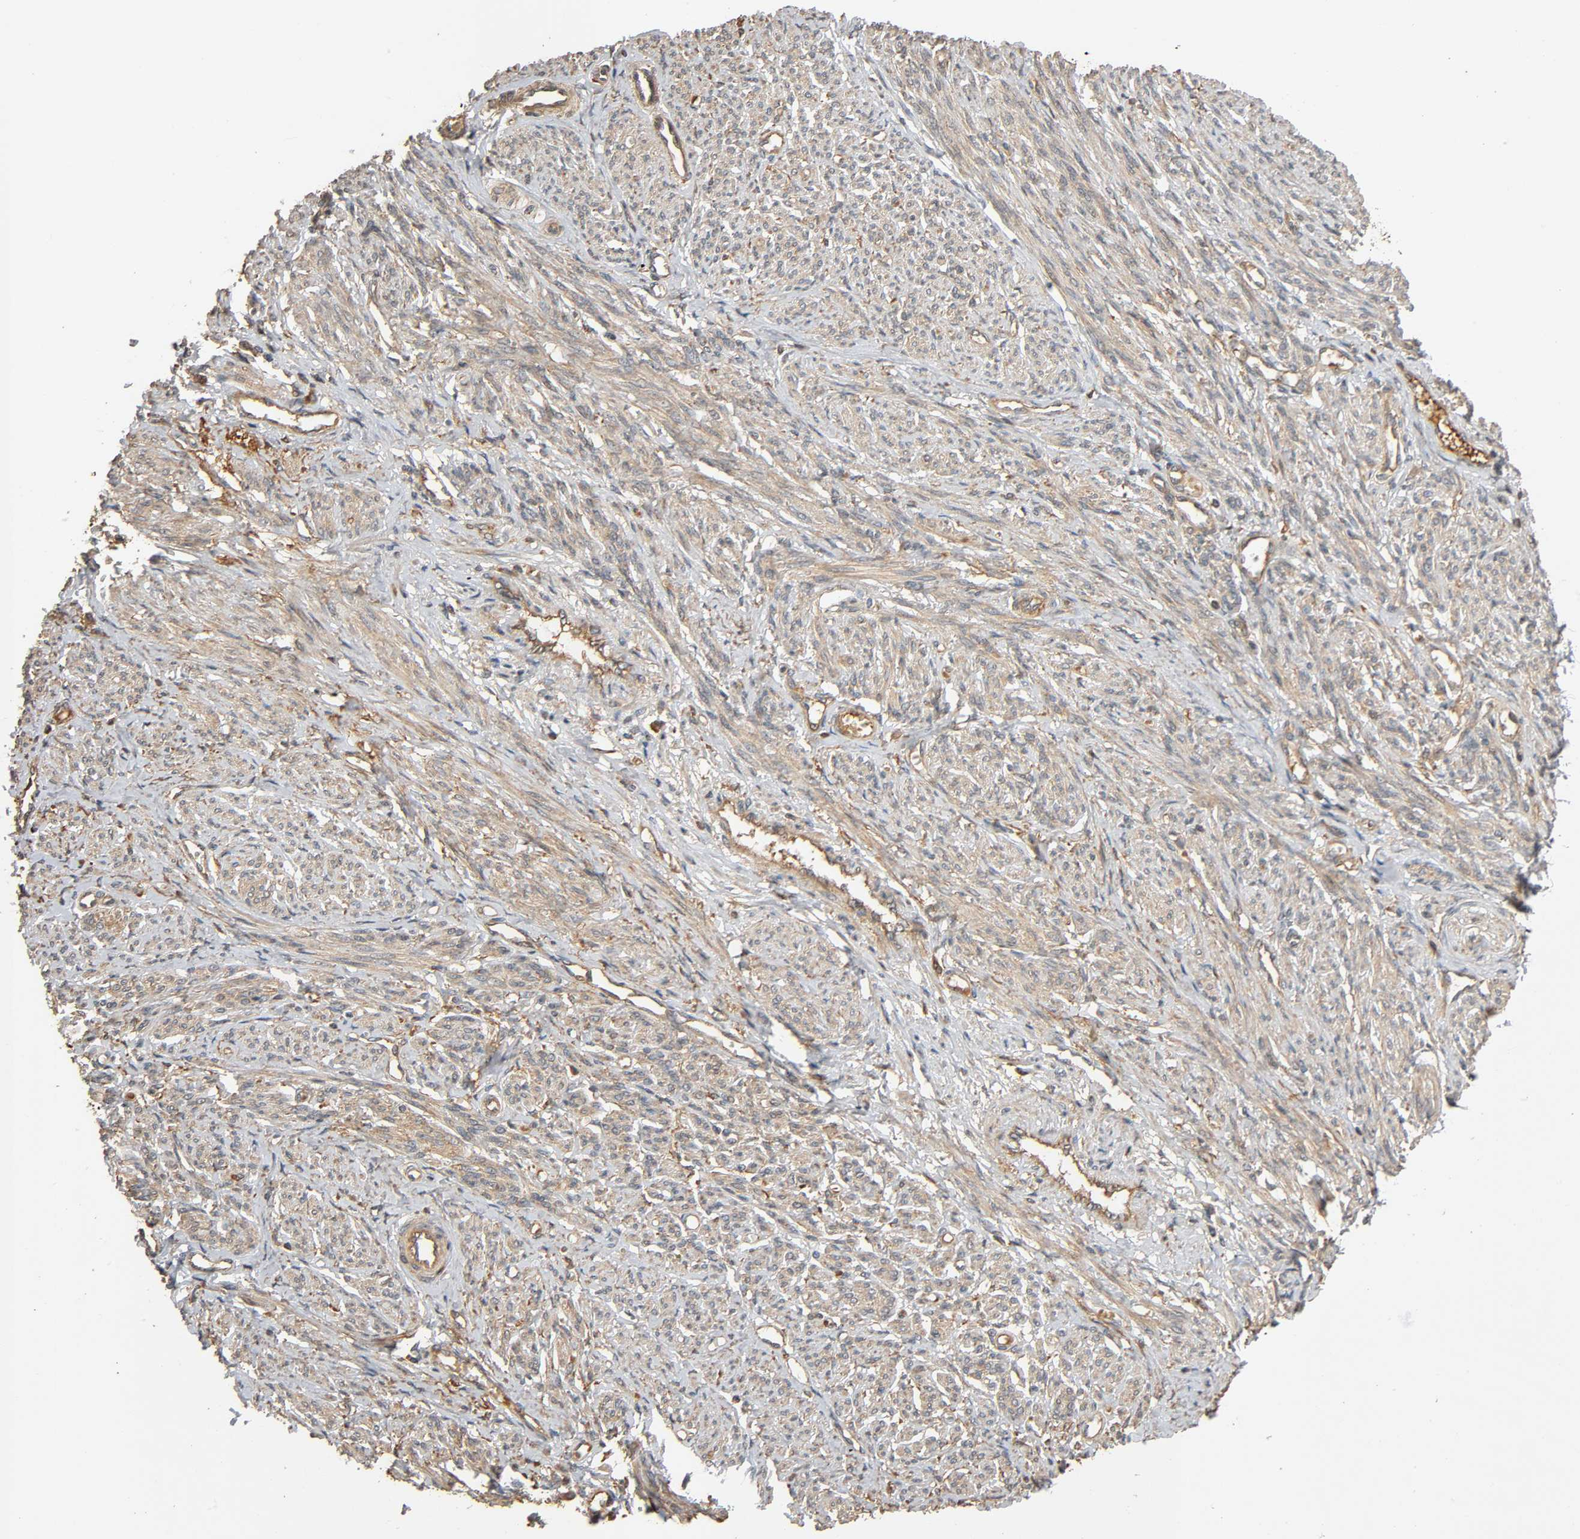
{"staining": {"intensity": "moderate", "quantity": ">75%", "location": "cytoplasmic/membranous"}, "tissue": "smooth muscle", "cell_type": "Smooth muscle cells", "image_type": "normal", "snomed": [{"axis": "morphology", "description": "Normal tissue, NOS"}, {"axis": "topography", "description": "Smooth muscle"}], "caption": "This photomicrograph exhibits benign smooth muscle stained with IHC to label a protein in brown. The cytoplasmic/membranous of smooth muscle cells show moderate positivity for the protein. Nuclei are counter-stained blue.", "gene": "MAP3K8", "patient": {"sex": "female", "age": 65}}